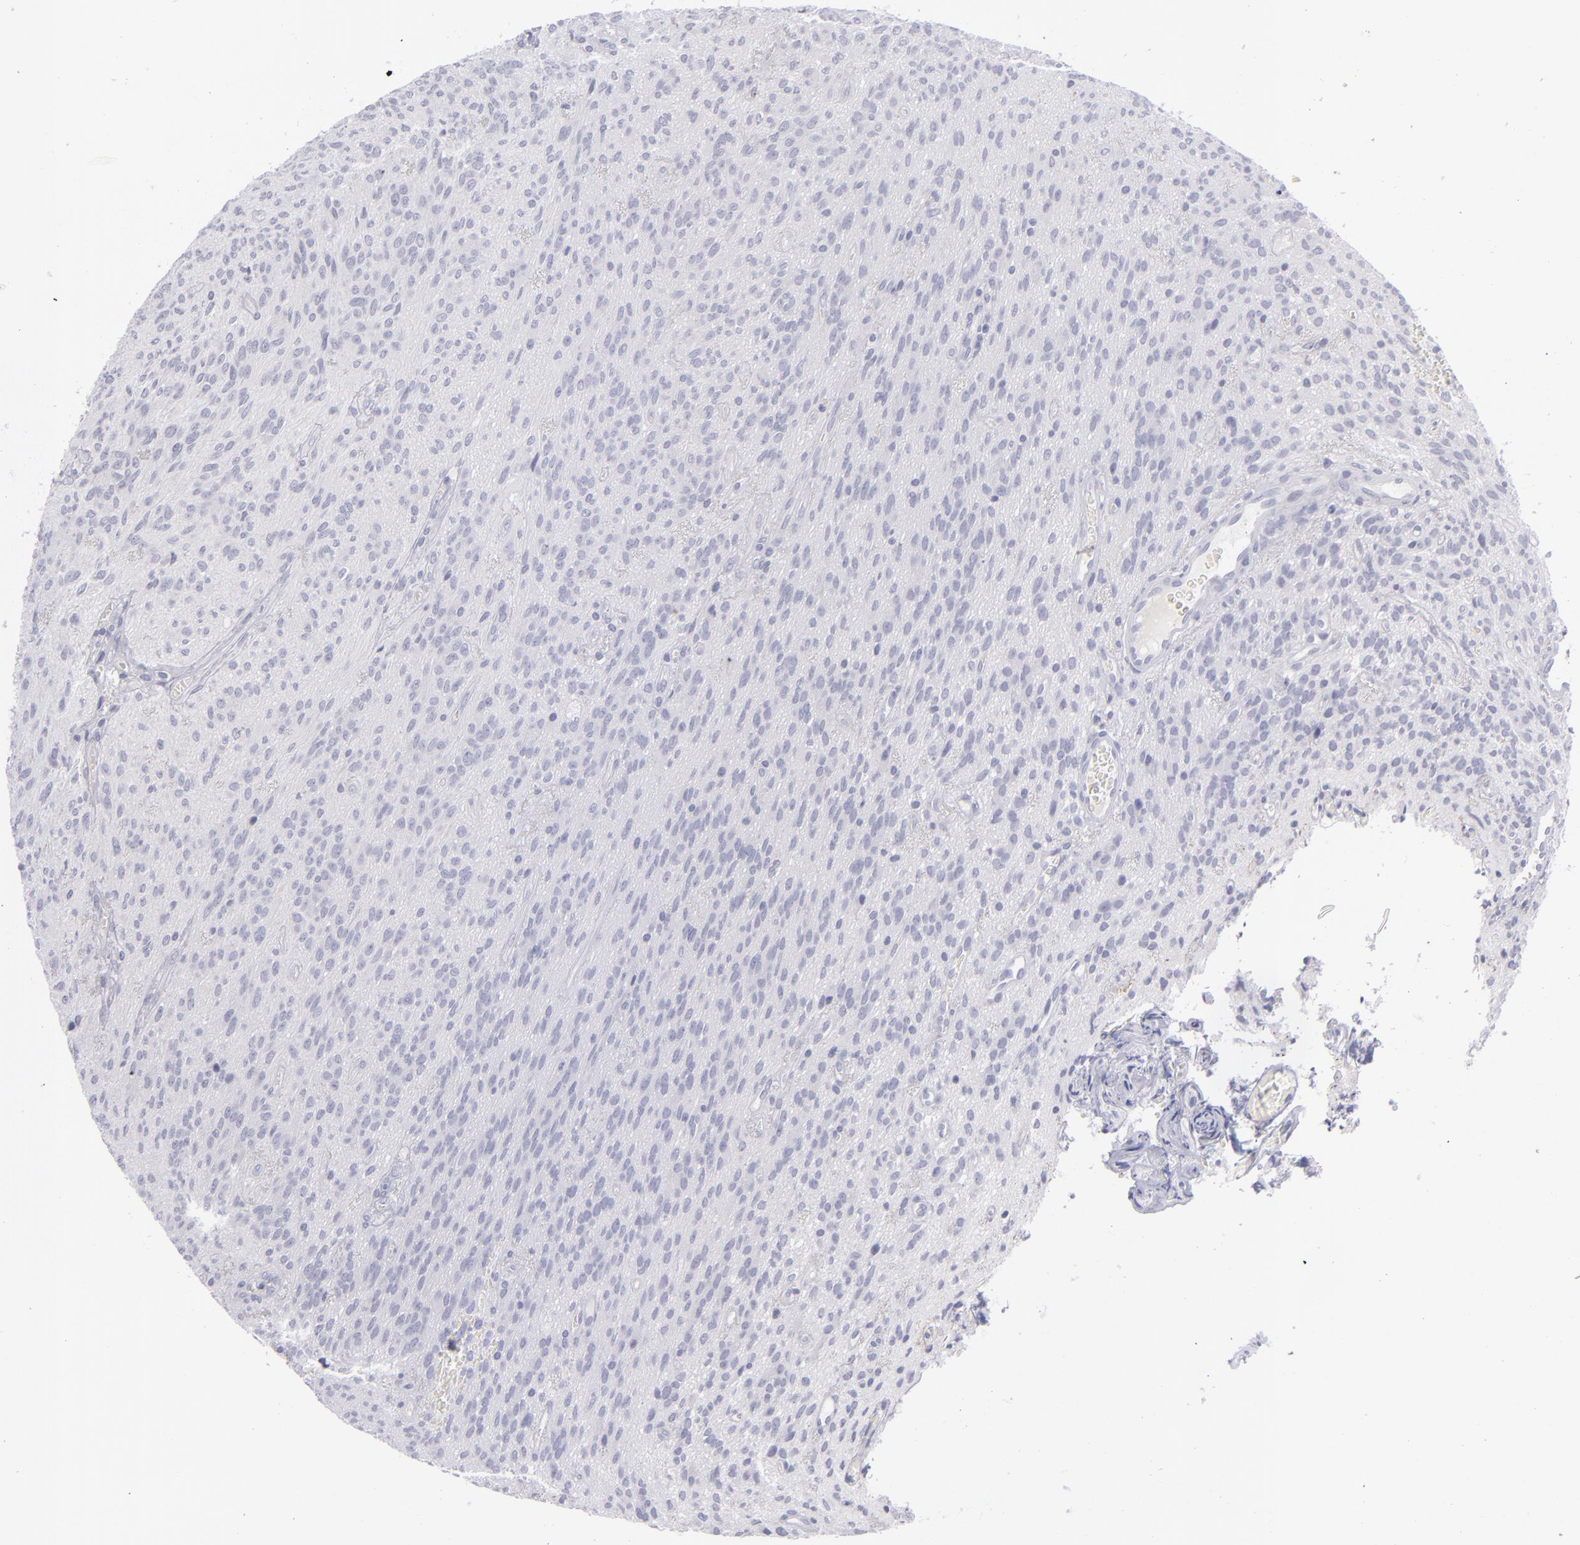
{"staining": {"intensity": "negative", "quantity": "none", "location": "none"}, "tissue": "glioma", "cell_type": "Tumor cells", "image_type": "cancer", "snomed": [{"axis": "morphology", "description": "Glioma, malignant, Low grade"}, {"axis": "topography", "description": "Brain"}], "caption": "There is no significant positivity in tumor cells of malignant glioma (low-grade).", "gene": "ITGB4", "patient": {"sex": "female", "age": 15}}